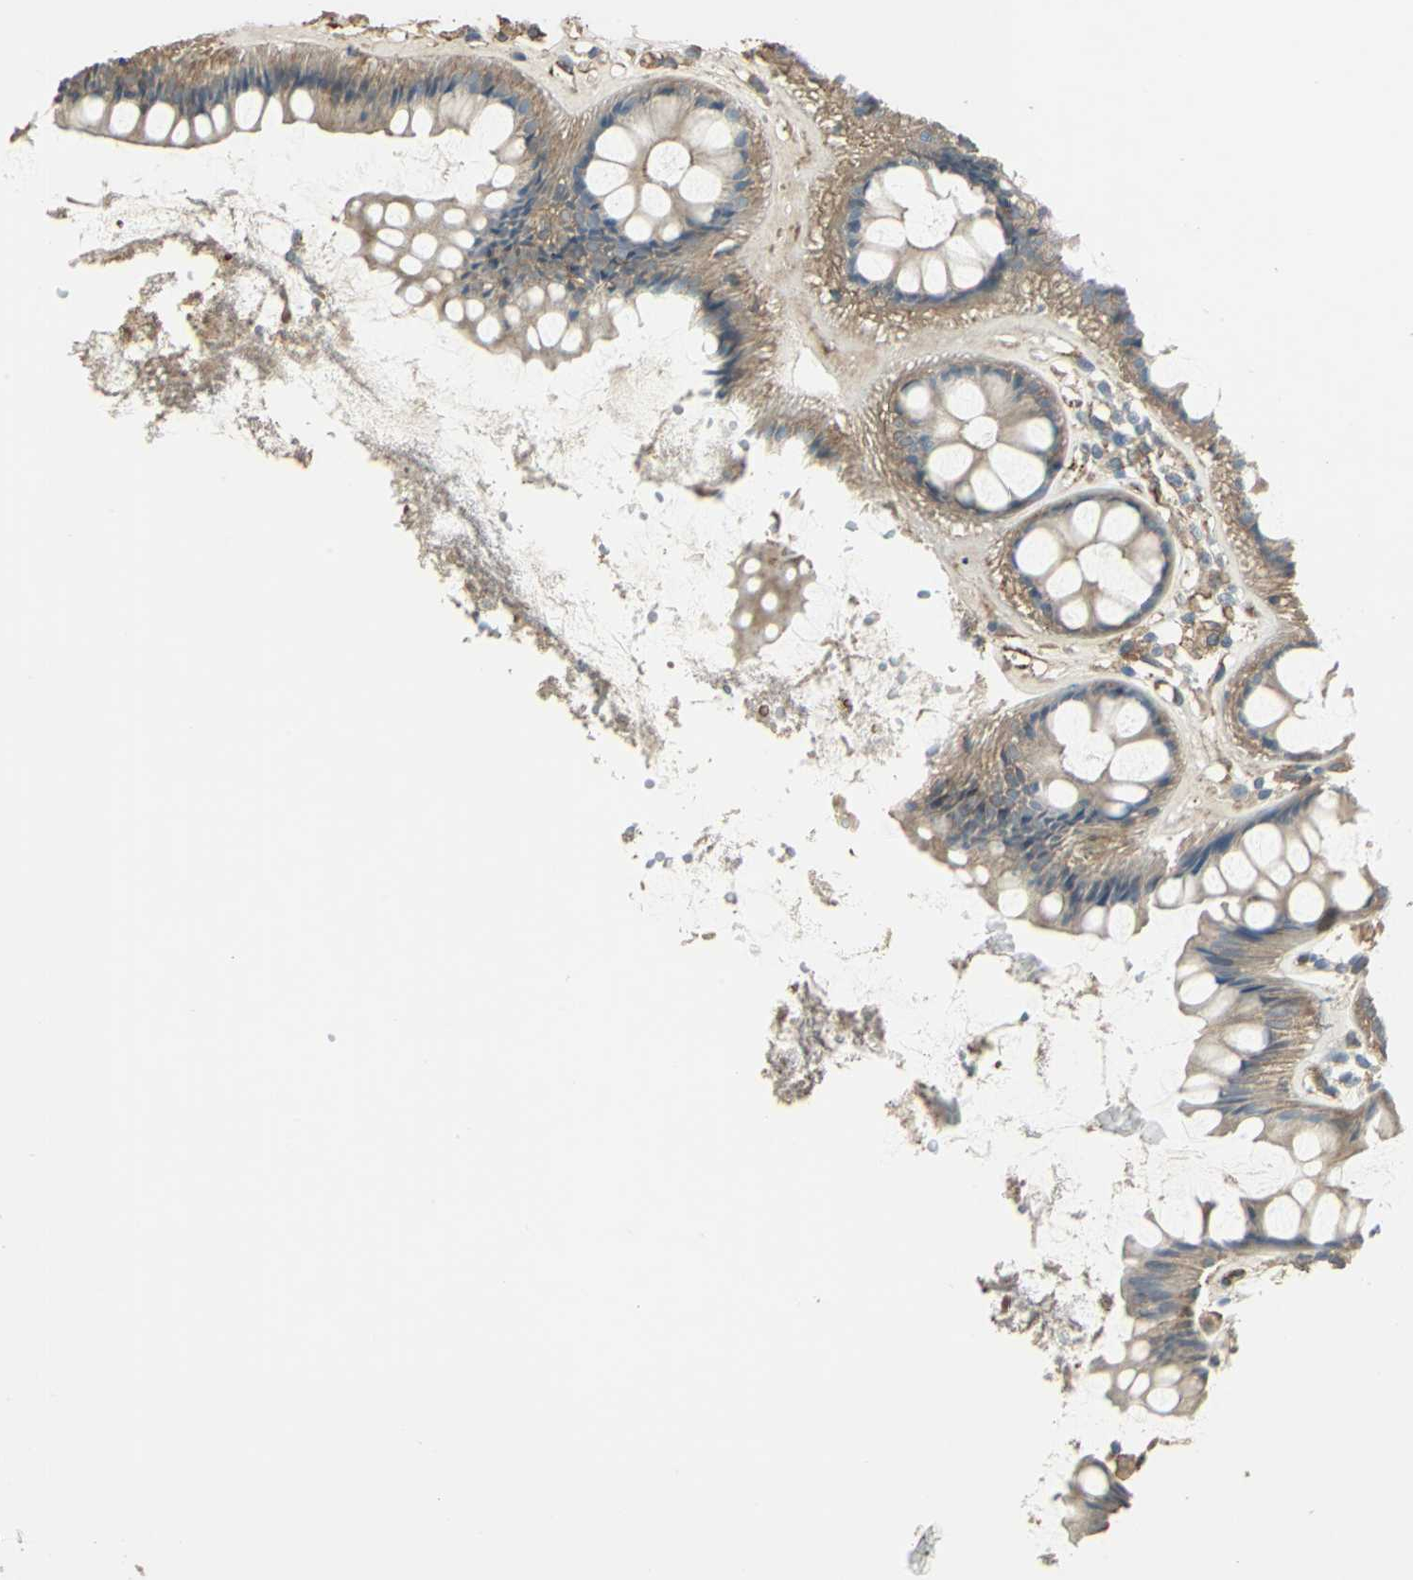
{"staining": {"intensity": "moderate", "quantity": ">75%", "location": "cytoplasmic/membranous"}, "tissue": "rectum", "cell_type": "Glandular cells", "image_type": "normal", "snomed": [{"axis": "morphology", "description": "Normal tissue, NOS"}, {"axis": "topography", "description": "Rectum"}], "caption": "Immunohistochemical staining of benign rectum demonstrates moderate cytoplasmic/membranous protein positivity in approximately >75% of glandular cells.", "gene": "RAPGEF1", "patient": {"sex": "female", "age": 66}}